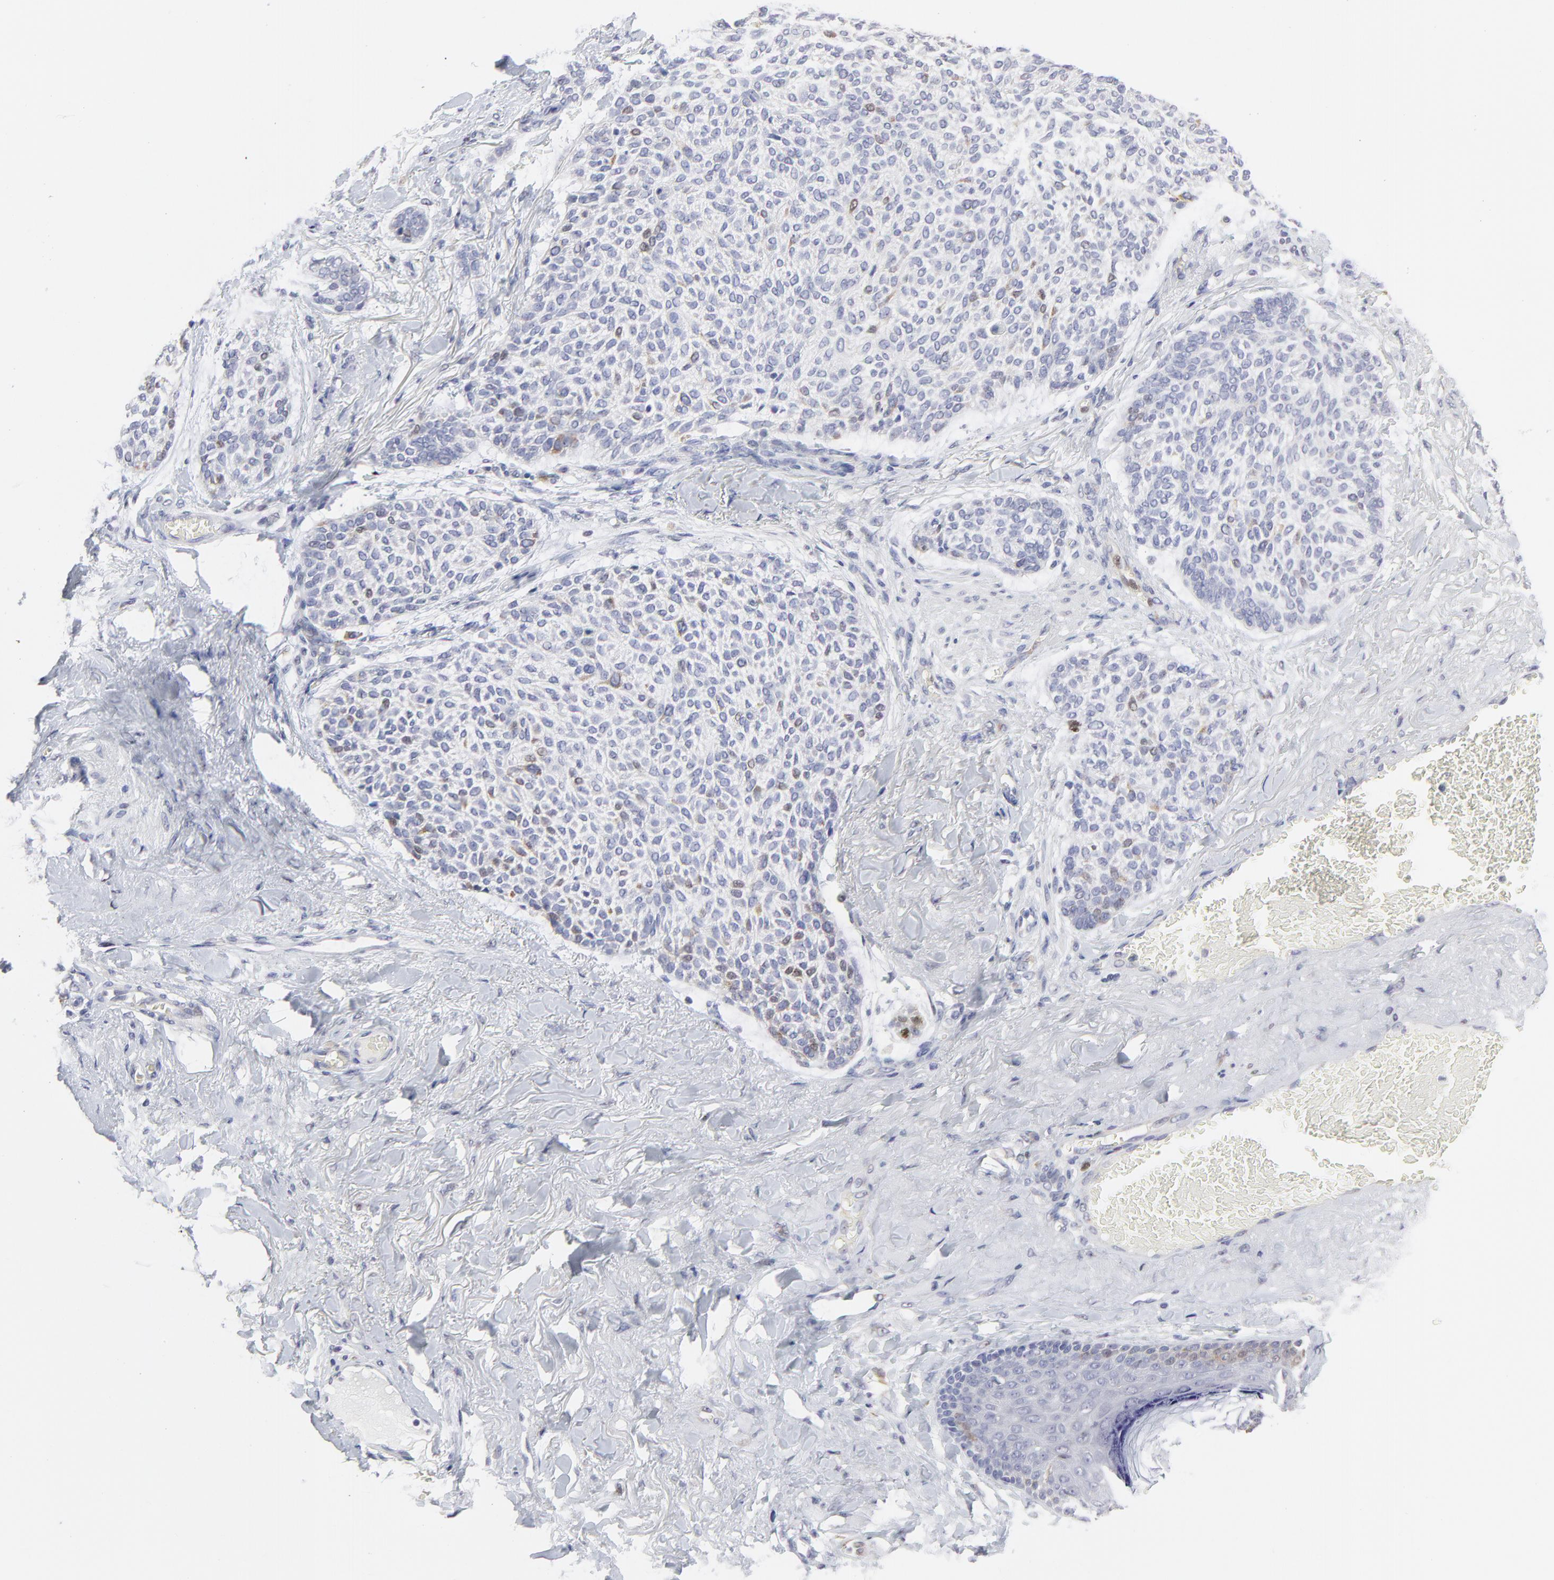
{"staining": {"intensity": "negative", "quantity": "none", "location": "none"}, "tissue": "skin cancer", "cell_type": "Tumor cells", "image_type": "cancer", "snomed": [{"axis": "morphology", "description": "Normal tissue, NOS"}, {"axis": "morphology", "description": "Basal cell carcinoma"}, {"axis": "topography", "description": "Skin"}], "caption": "DAB (3,3'-diaminobenzidine) immunohistochemical staining of skin basal cell carcinoma exhibits no significant expression in tumor cells. (DAB (3,3'-diaminobenzidine) IHC, high magnification).", "gene": "NCAPH", "patient": {"sex": "female", "age": 70}}